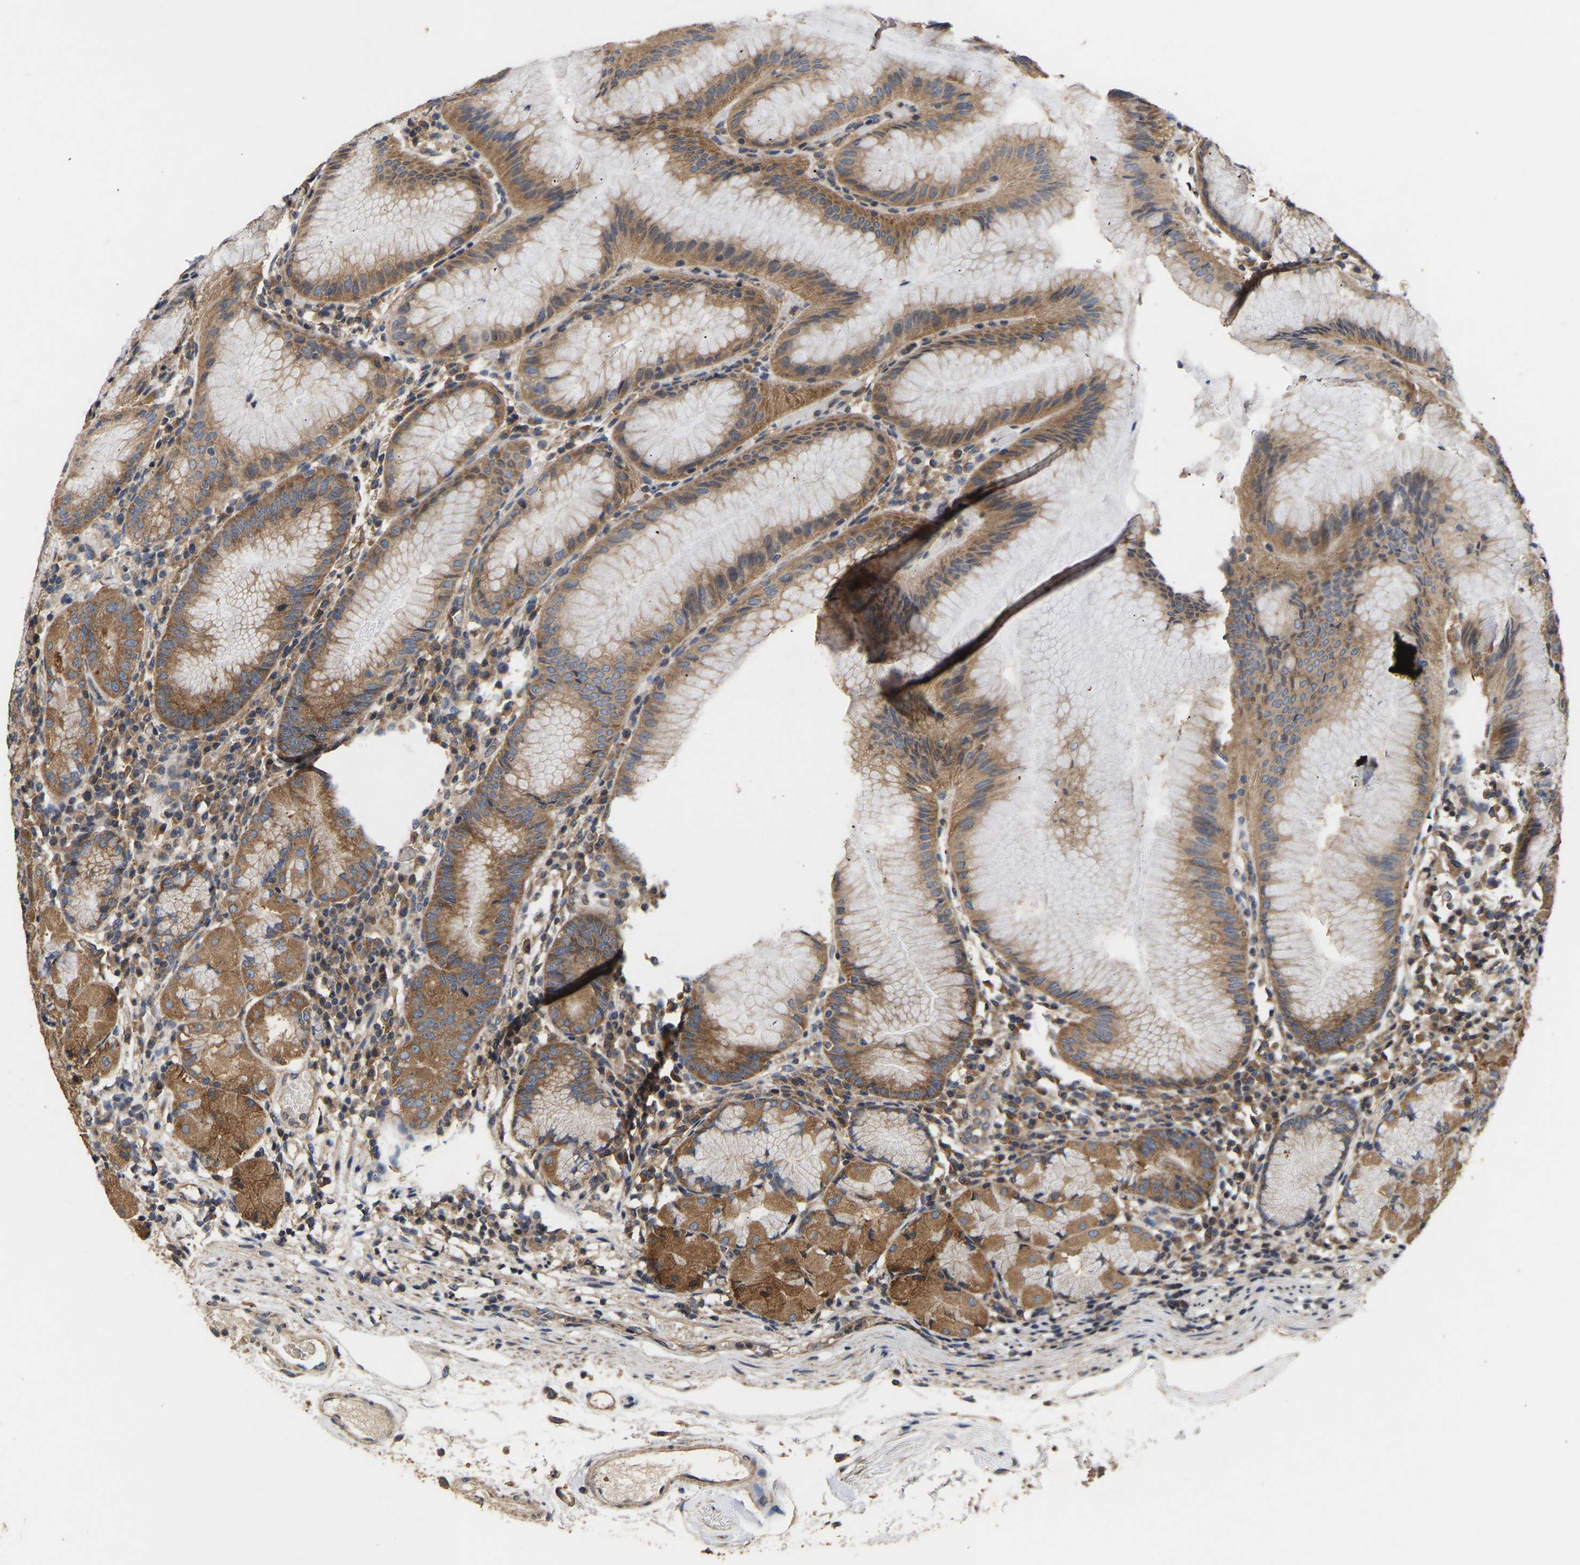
{"staining": {"intensity": "moderate", "quantity": ">75%", "location": "cytoplasmic/membranous"}, "tissue": "stomach", "cell_type": "Glandular cells", "image_type": "normal", "snomed": [{"axis": "morphology", "description": "Normal tissue, NOS"}, {"axis": "topography", "description": "Stomach"}, {"axis": "topography", "description": "Stomach, lower"}], "caption": "Glandular cells reveal medium levels of moderate cytoplasmic/membranous staining in approximately >75% of cells in normal stomach. Immunohistochemistry (ihc) stains the protein of interest in brown and the nuclei are stained blue.", "gene": "AIMP2", "patient": {"sex": "female", "age": 75}}